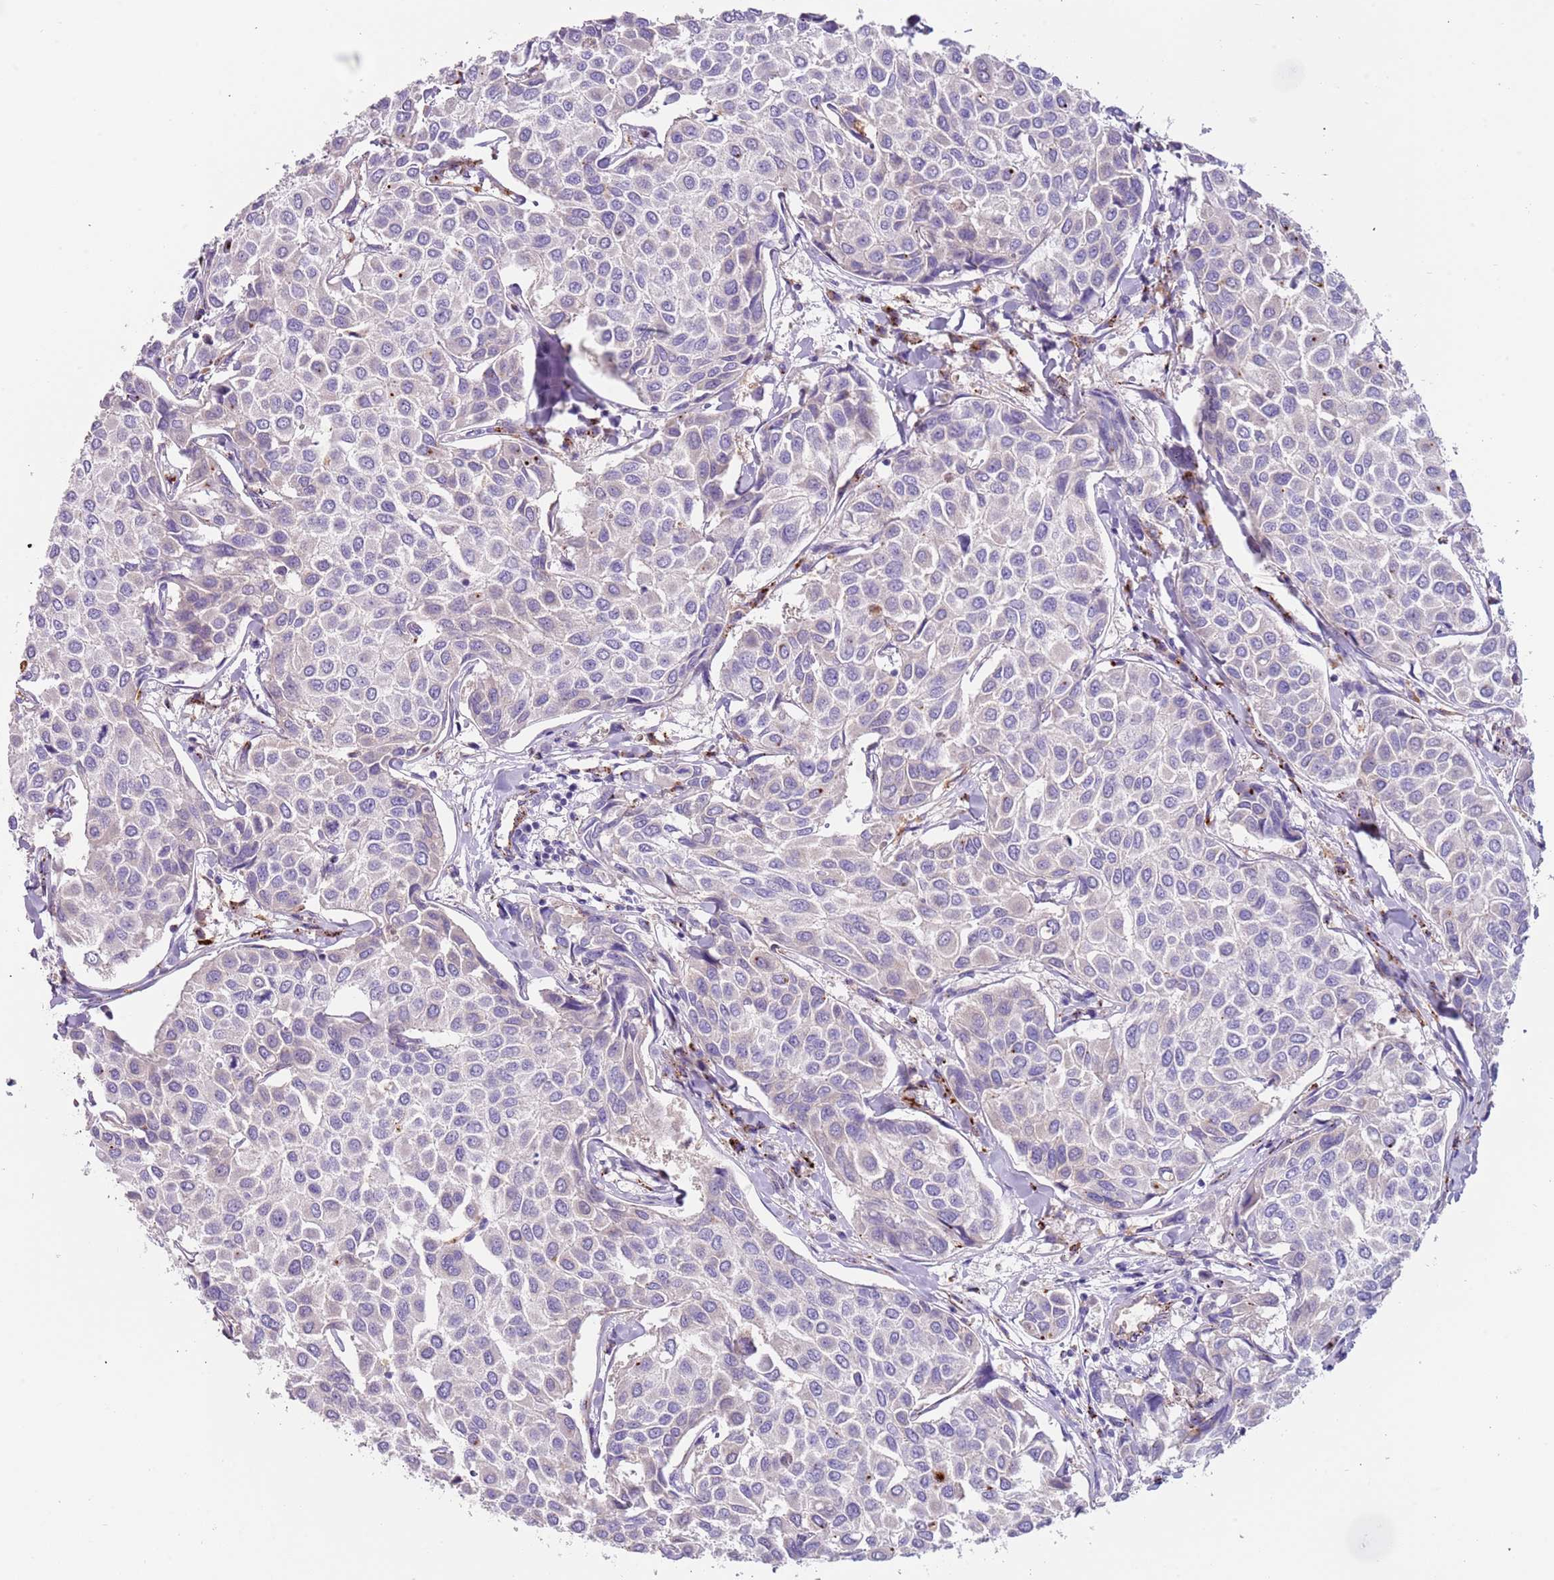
{"staining": {"intensity": "negative", "quantity": "none", "location": "none"}, "tissue": "breast cancer", "cell_type": "Tumor cells", "image_type": "cancer", "snomed": [{"axis": "morphology", "description": "Duct carcinoma"}, {"axis": "topography", "description": "Breast"}], "caption": "Tumor cells show no significant staining in intraductal carcinoma (breast).", "gene": "LRRN3", "patient": {"sex": "female", "age": 55}}